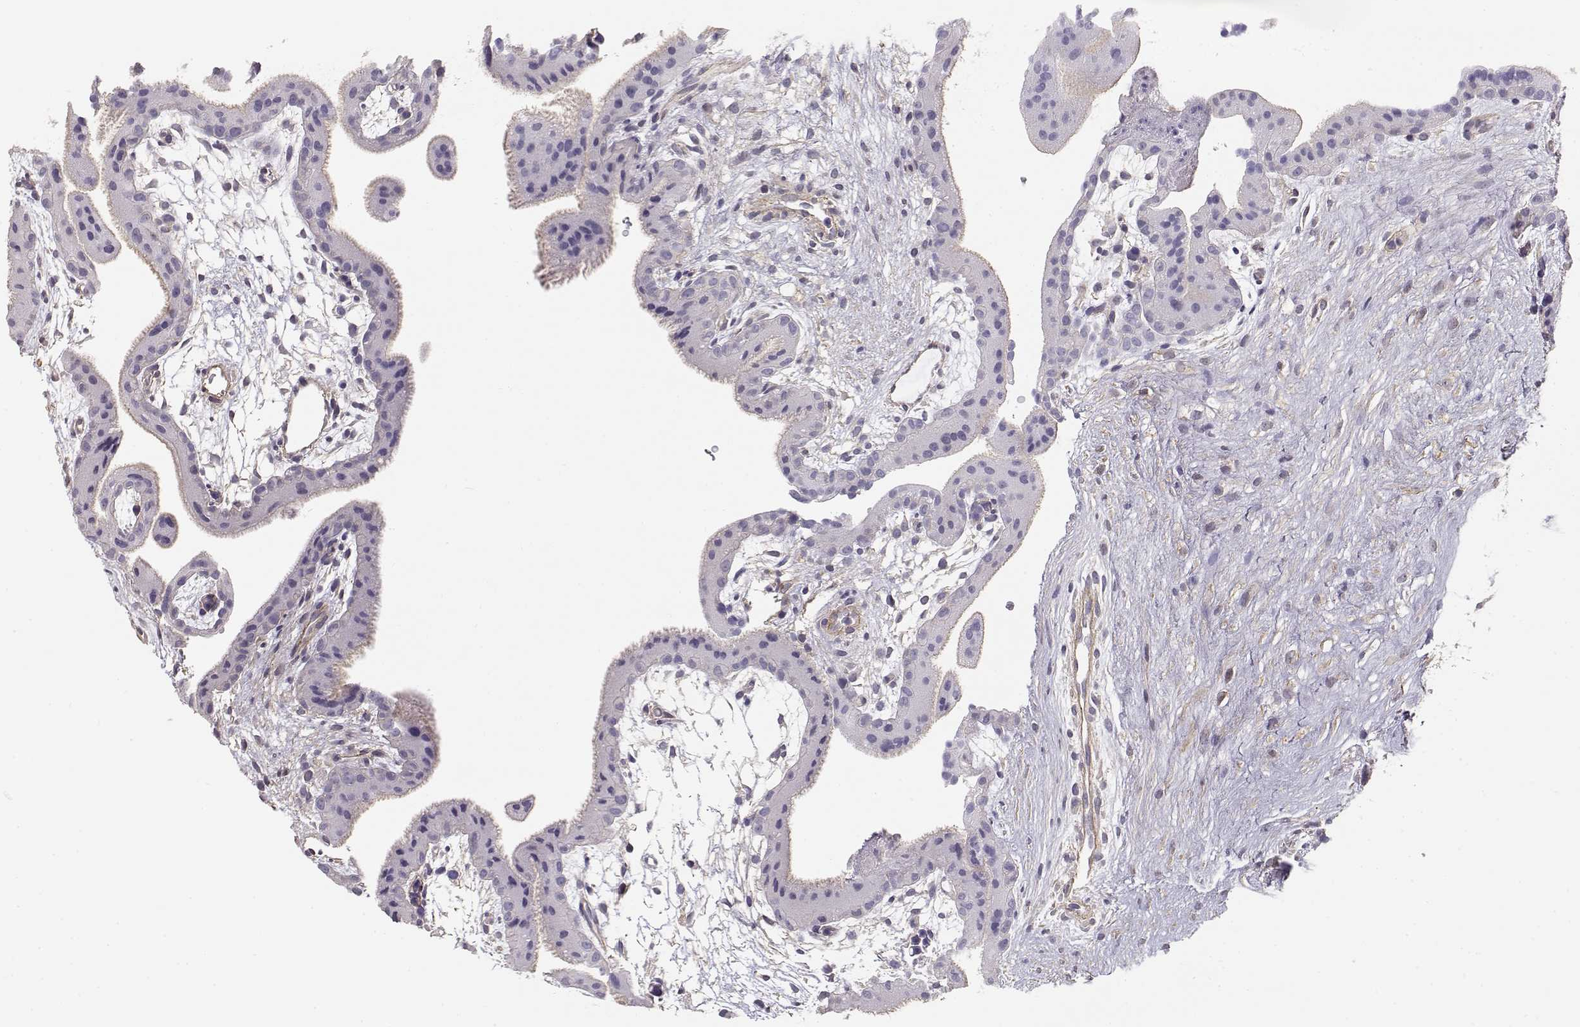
{"staining": {"intensity": "negative", "quantity": "none", "location": "none"}, "tissue": "placenta", "cell_type": "Decidual cells", "image_type": "normal", "snomed": [{"axis": "morphology", "description": "Normal tissue, NOS"}, {"axis": "topography", "description": "Placenta"}], "caption": "DAB (3,3'-diaminobenzidine) immunohistochemical staining of benign placenta displays no significant expression in decidual cells.", "gene": "DAPL1", "patient": {"sex": "female", "age": 19}}